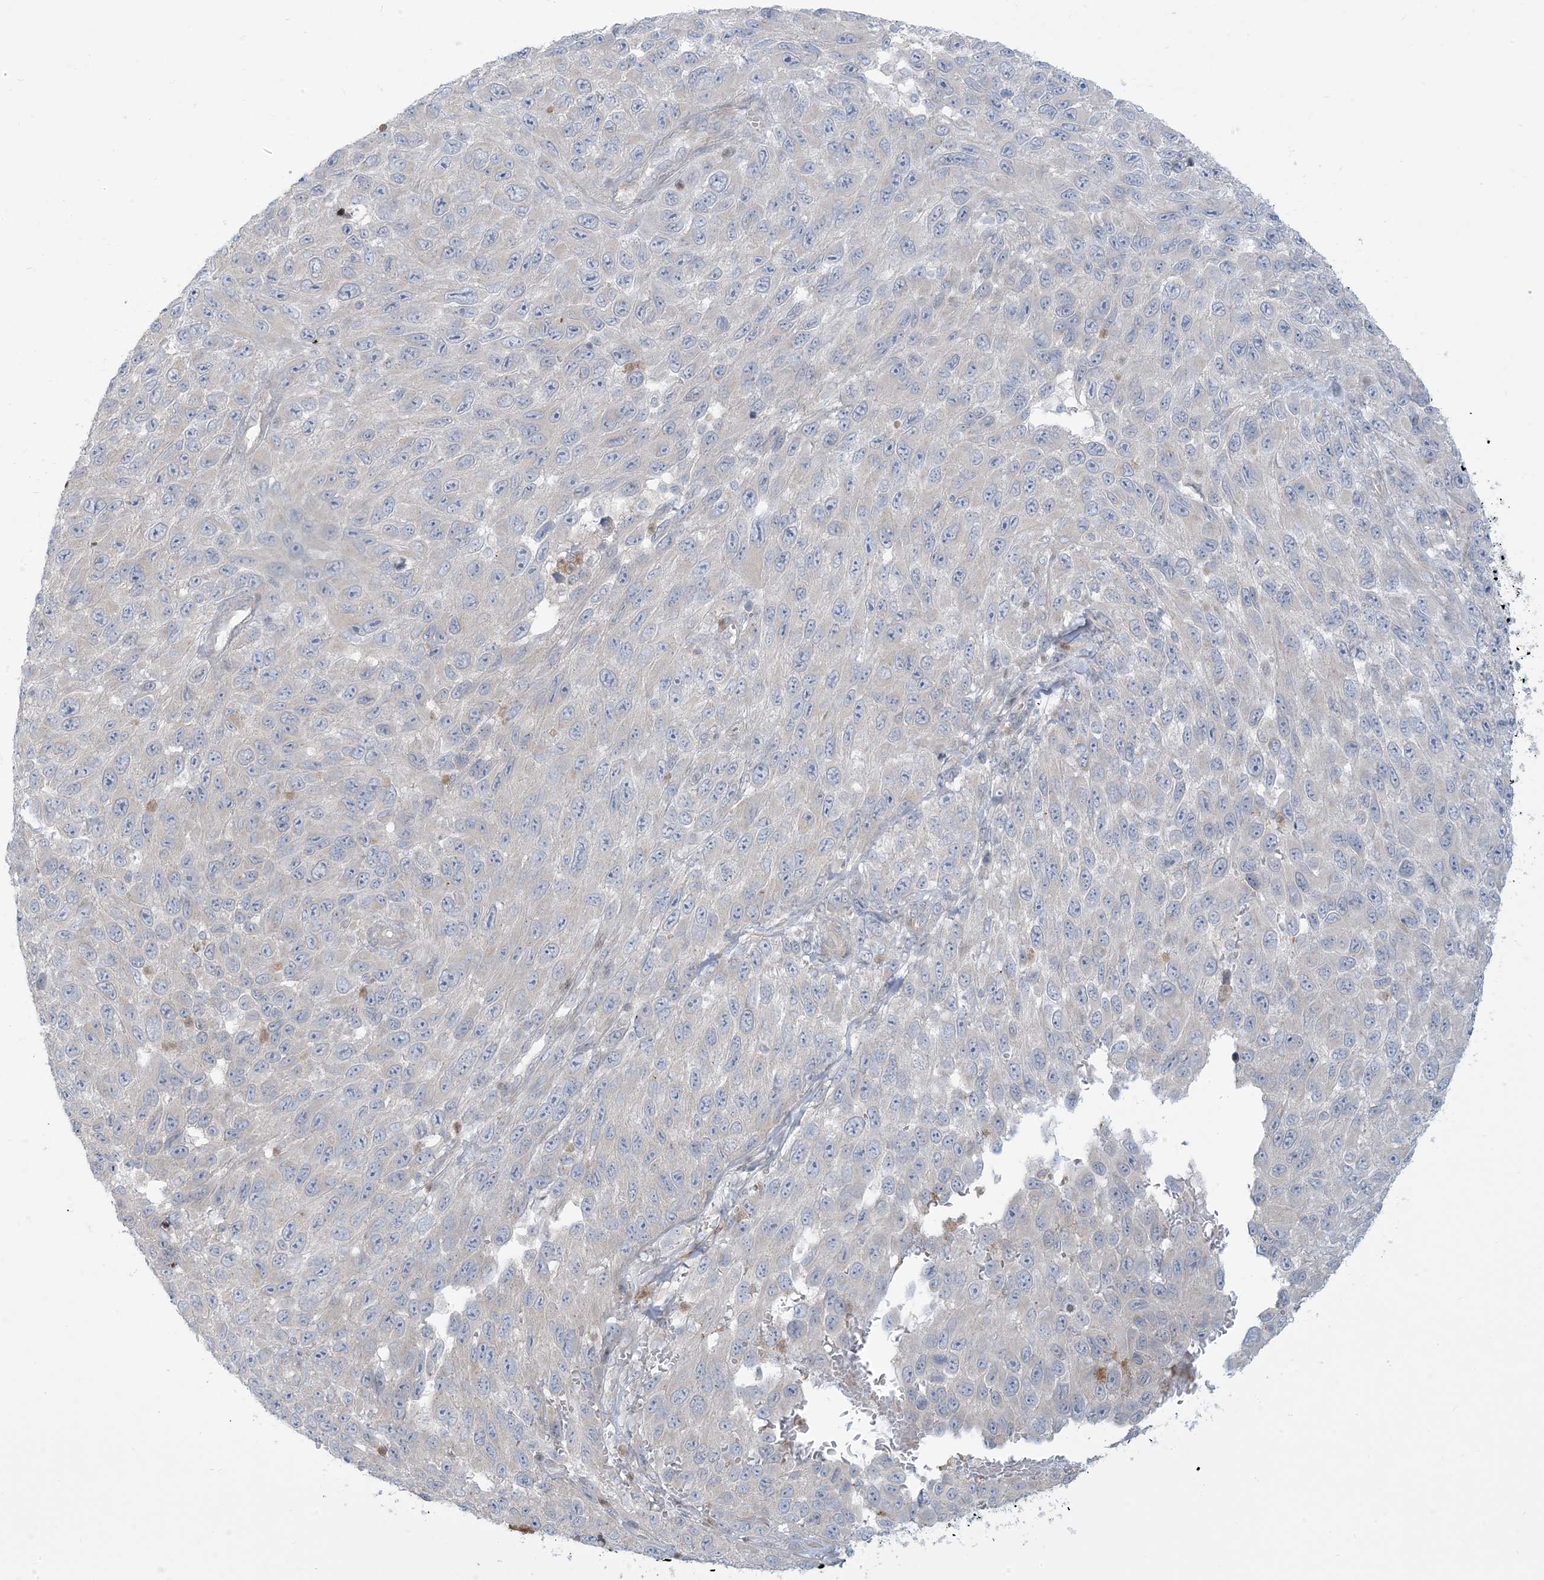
{"staining": {"intensity": "negative", "quantity": "none", "location": "none"}, "tissue": "melanoma", "cell_type": "Tumor cells", "image_type": "cancer", "snomed": [{"axis": "morphology", "description": "Malignant melanoma, NOS"}, {"axis": "topography", "description": "Skin"}], "caption": "Protein analysis of malignant melanoma demonstrates no significant staining in tumor cells.", "gene": "AFTPH", "patient": {"sex": "female", "age": 96}}